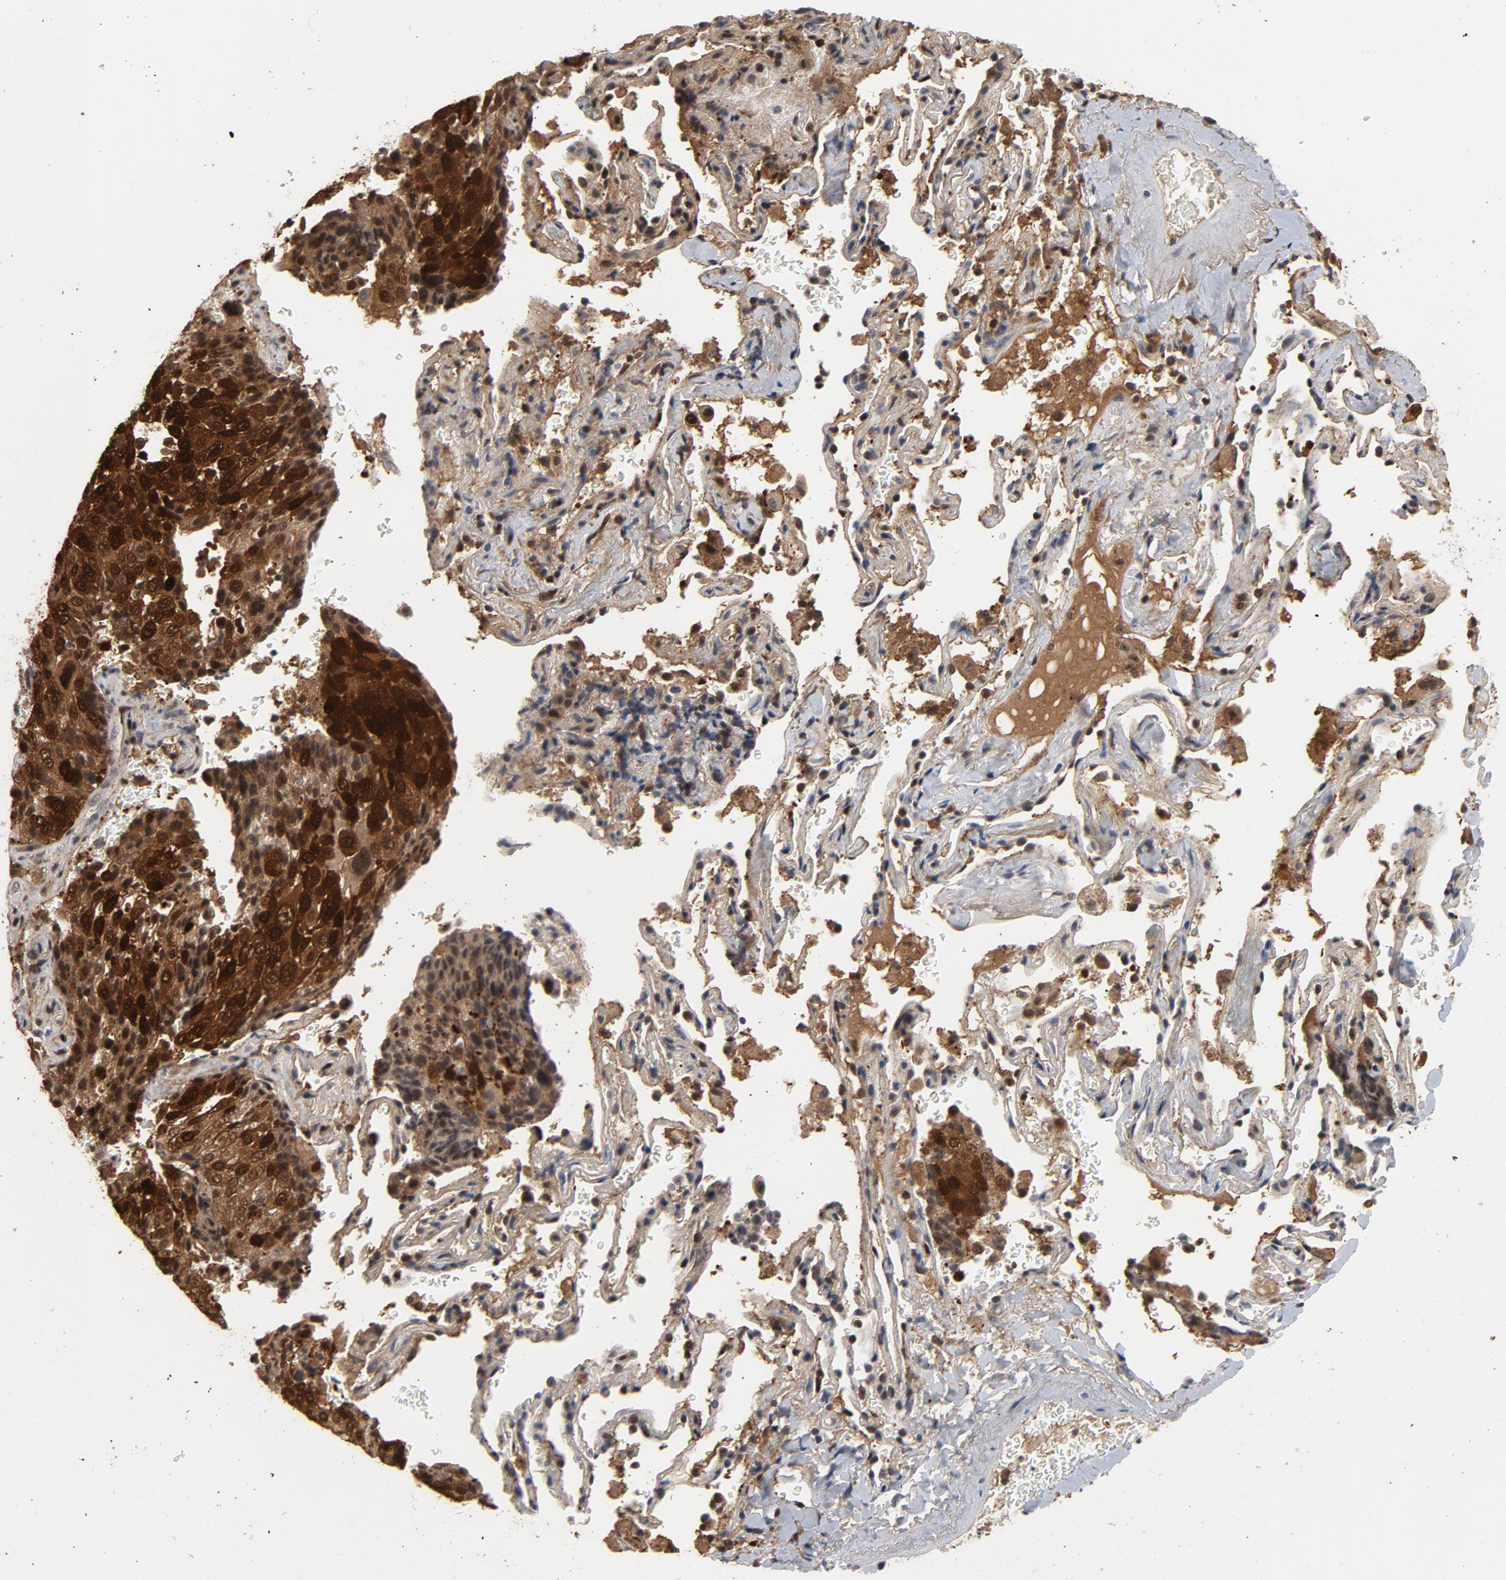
{"staining": {"intensity": "moderate", "quantity": ">75%", "location": "cytoplasmic/membranous,nuclear"}, "tissue": "lung cancer", "cell_type": "Tumor cells", "image_type": "cancer", "snomed": [{"axis": "morphology", "description": "Squamous cell carcinoma, NOS"}, {"axis": "topography", "description": "Lung"}], "caption": "A brown stain labels moderate cytoplasmic/membranous and nuclear positivity of a protein in human squamous cell carcinoma (lung) tumor cells. (DAB (3,3'-diaminobenzidine) IHC with brightfield microscopy, high magnification).", "gene": "RTL5", "patient": {"sex": "male", "age": 54}}